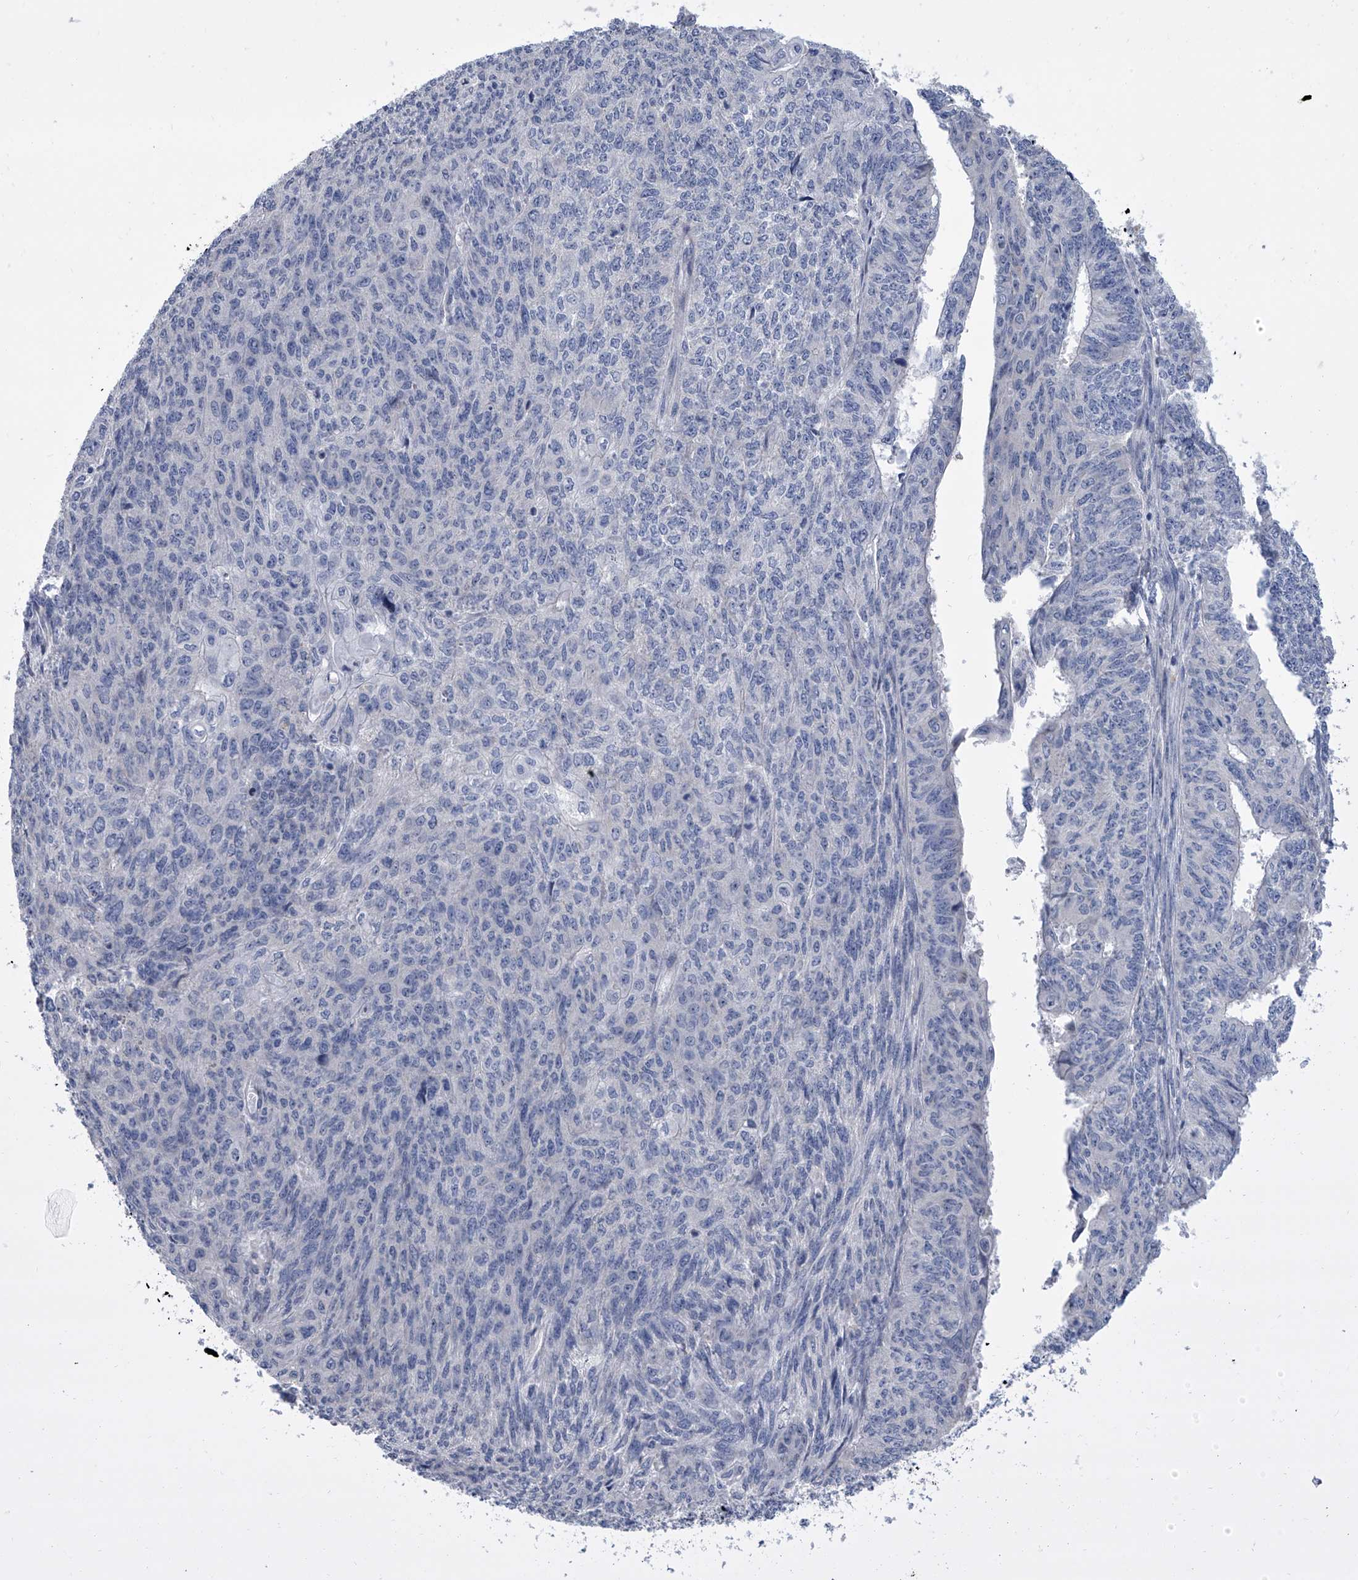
{"staining": {"intensity": "negative", "quantity": "none", "location": "none"}, "tissue": "endometrial cancer", "cell_type": "Tumor cells", "image_type": "cancer", "snomed": [{"axis": "morphology", "description": "Adenocarcinoma, NOS"}, {"axis": "topography", "description": "Endometrium"}], "caption": "A micrograph of human endometrial cancer (adenocarcinoma) is negative for staining in tumor cells.", "gene": "ALG14", "patient": {"sex": "female", "age": 32}}